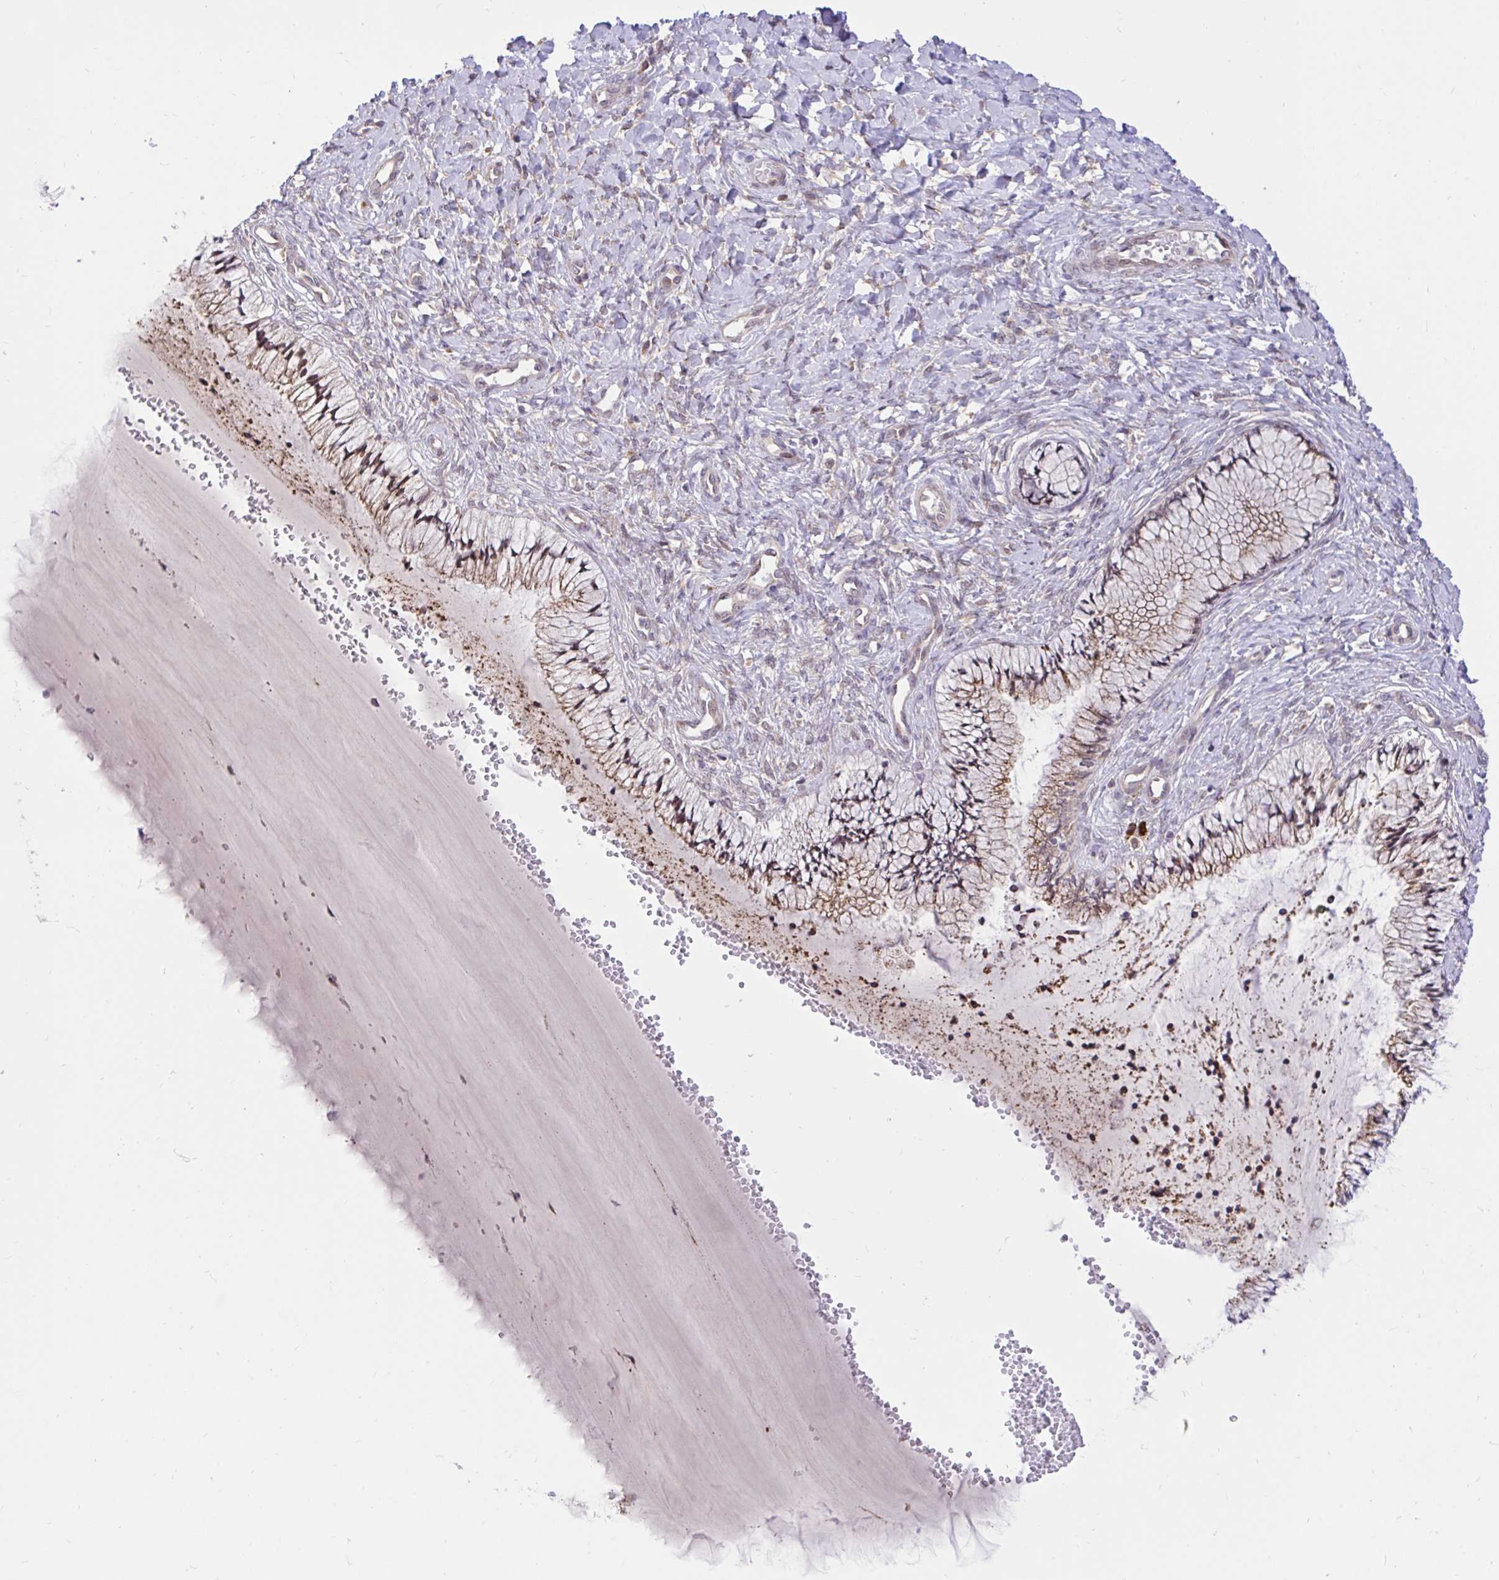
{"staining": {"intensity": "moderate", "quantity": "25%-75%", "location": "cytoplasmic/membranous,nuclear"}, "tissue": "cervix", "cell_type": "Glandular cells", "image_type": "normal", "snomed": [{"axis": "morphology", "description": "Normal tissue, NOS"}, {"axis": "topography", "description": "Cervix"}], "caption": "Brown immunohistochemical staining in normal cervix displays moderate cytoplasmic/membranous,nuclear staining in about 25%-75% of glandular cells.", "gene": "NAALAD2", "patient": {"sex": "female", "age": 37}}